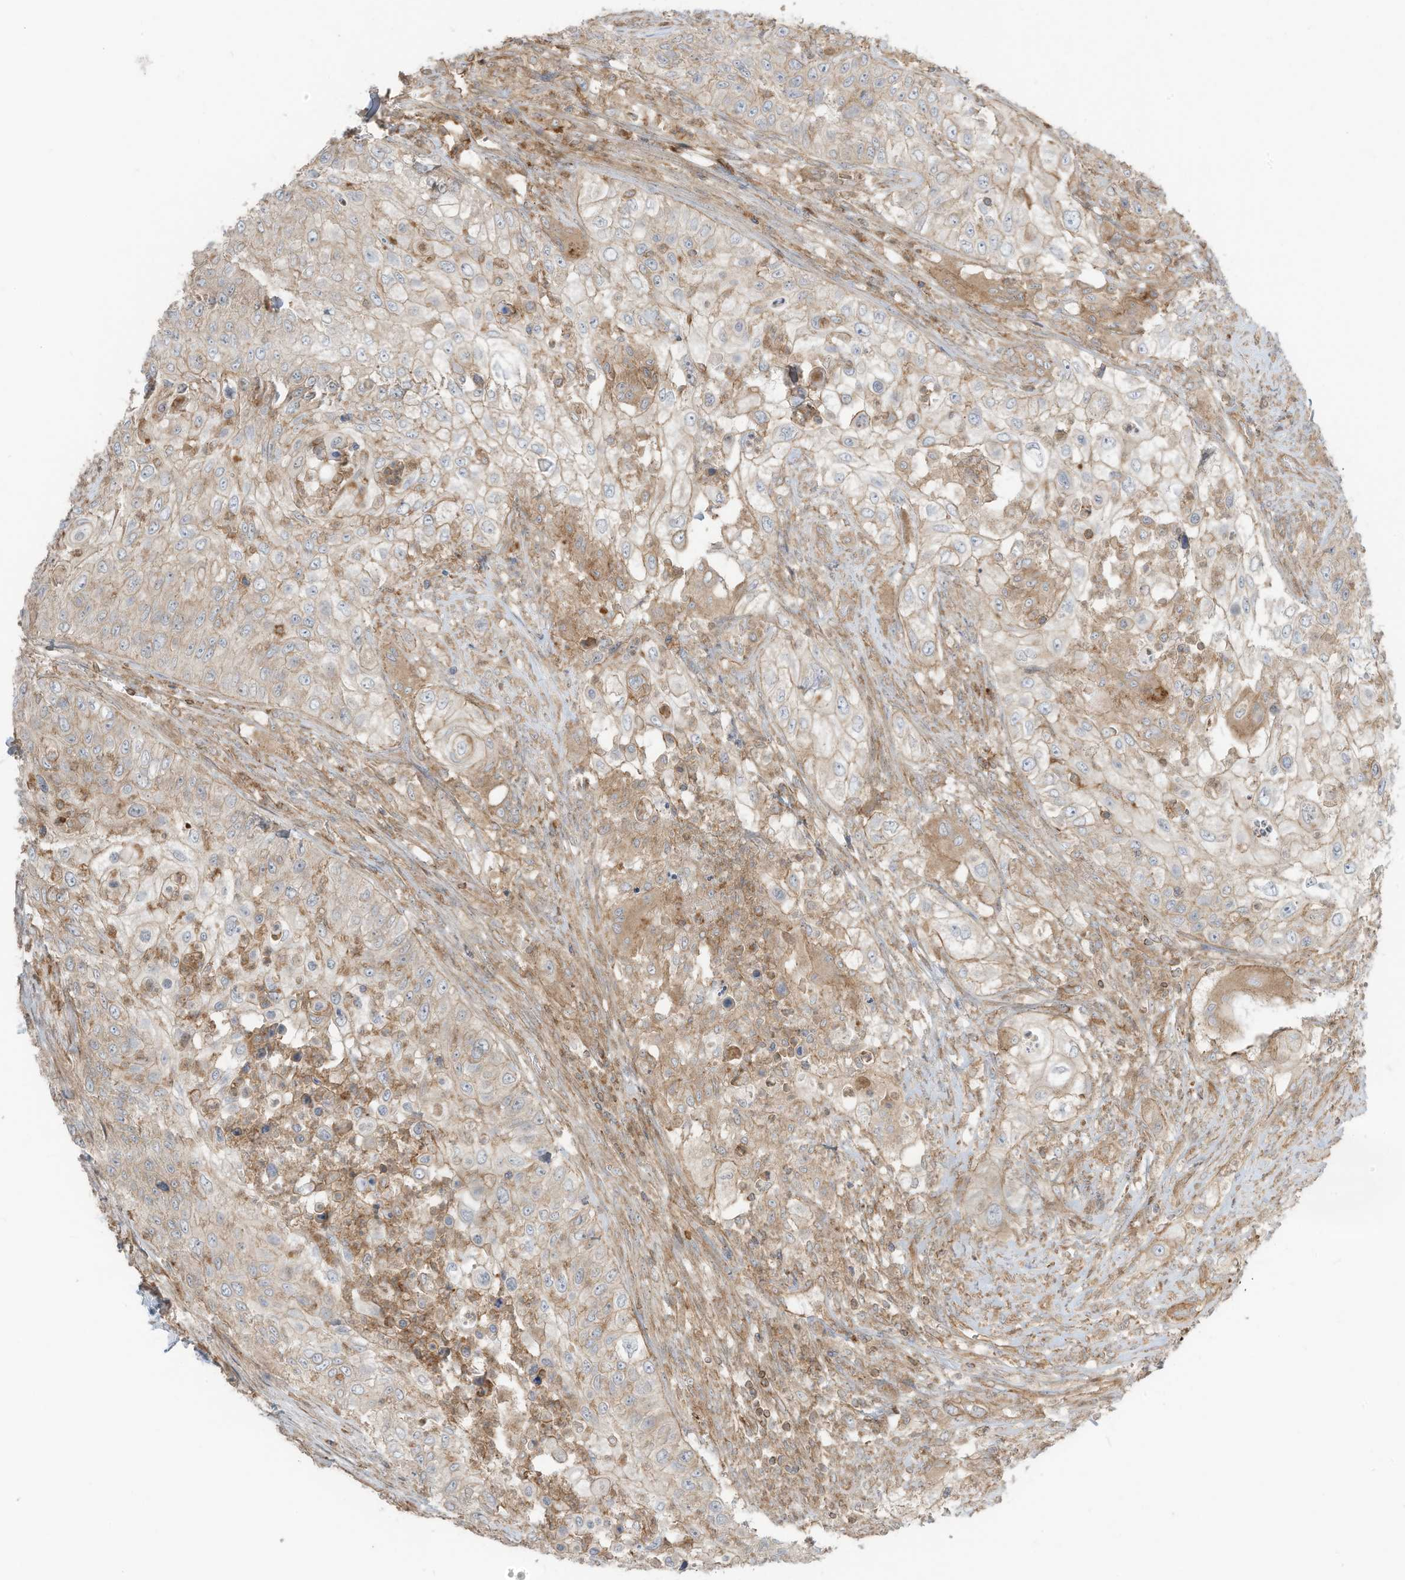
{"staining": {"intensity": "weak", "quantity": "25%-75%", "location": "cytoplasmic/membranous"}, "tissue": "urothelial cancer", "cell_type": "Tumor cells", "image_type": "cancer", "snomed": [{"axis": "morphology", "description": "Urothelial carcinoma, High grade"}, {"axis": "topography", "description": "Urinary bladder"}], "caption": "The immunohistochemical stain highlights weak cytoplasmic/membranous expression in tumor cells of urothelial cancer tissue.", "gene": "SLC25A12", "patient": {"sex": "female", "age": 60}}